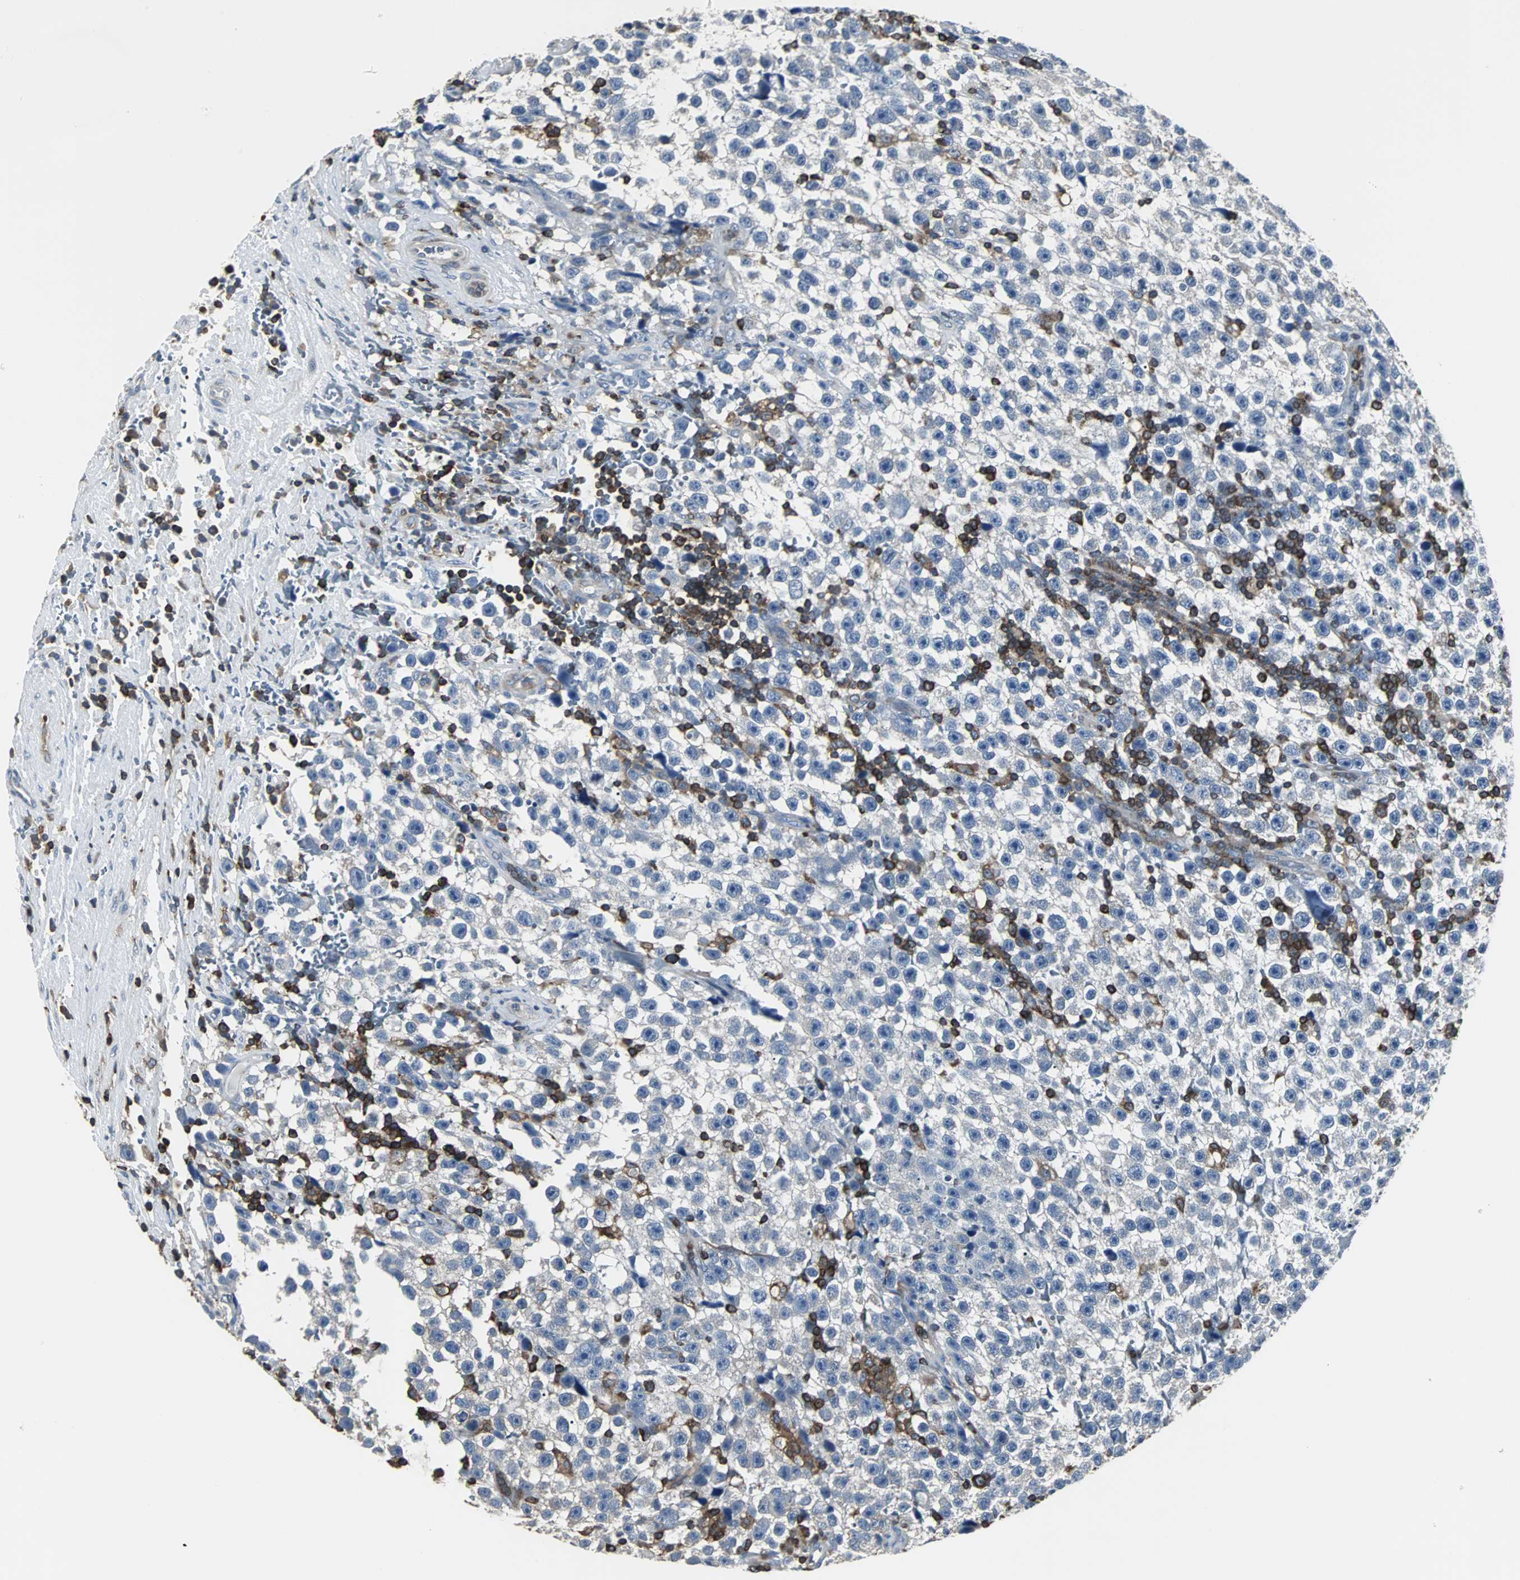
{"staining": {"intensity": "negative", "quantity": "none", "location": "none"}, "tissue": "testis cancer", "cell_type": "Tumor cells", "image_type": "cancer", "snomed": [{"axis": "morphology", "description": "Seminoma, NOS"}, {"axis": "topography", "description": "Testis"}], "caption": "A micrograph of seminoma (testis) stained for a protein shows no brown staining in tumor cells. (Brightfield microscopy of DAB IHC at high magnification).", "gene": "LRRFIP1", "patient": {"sex": "male", "age": 33}}